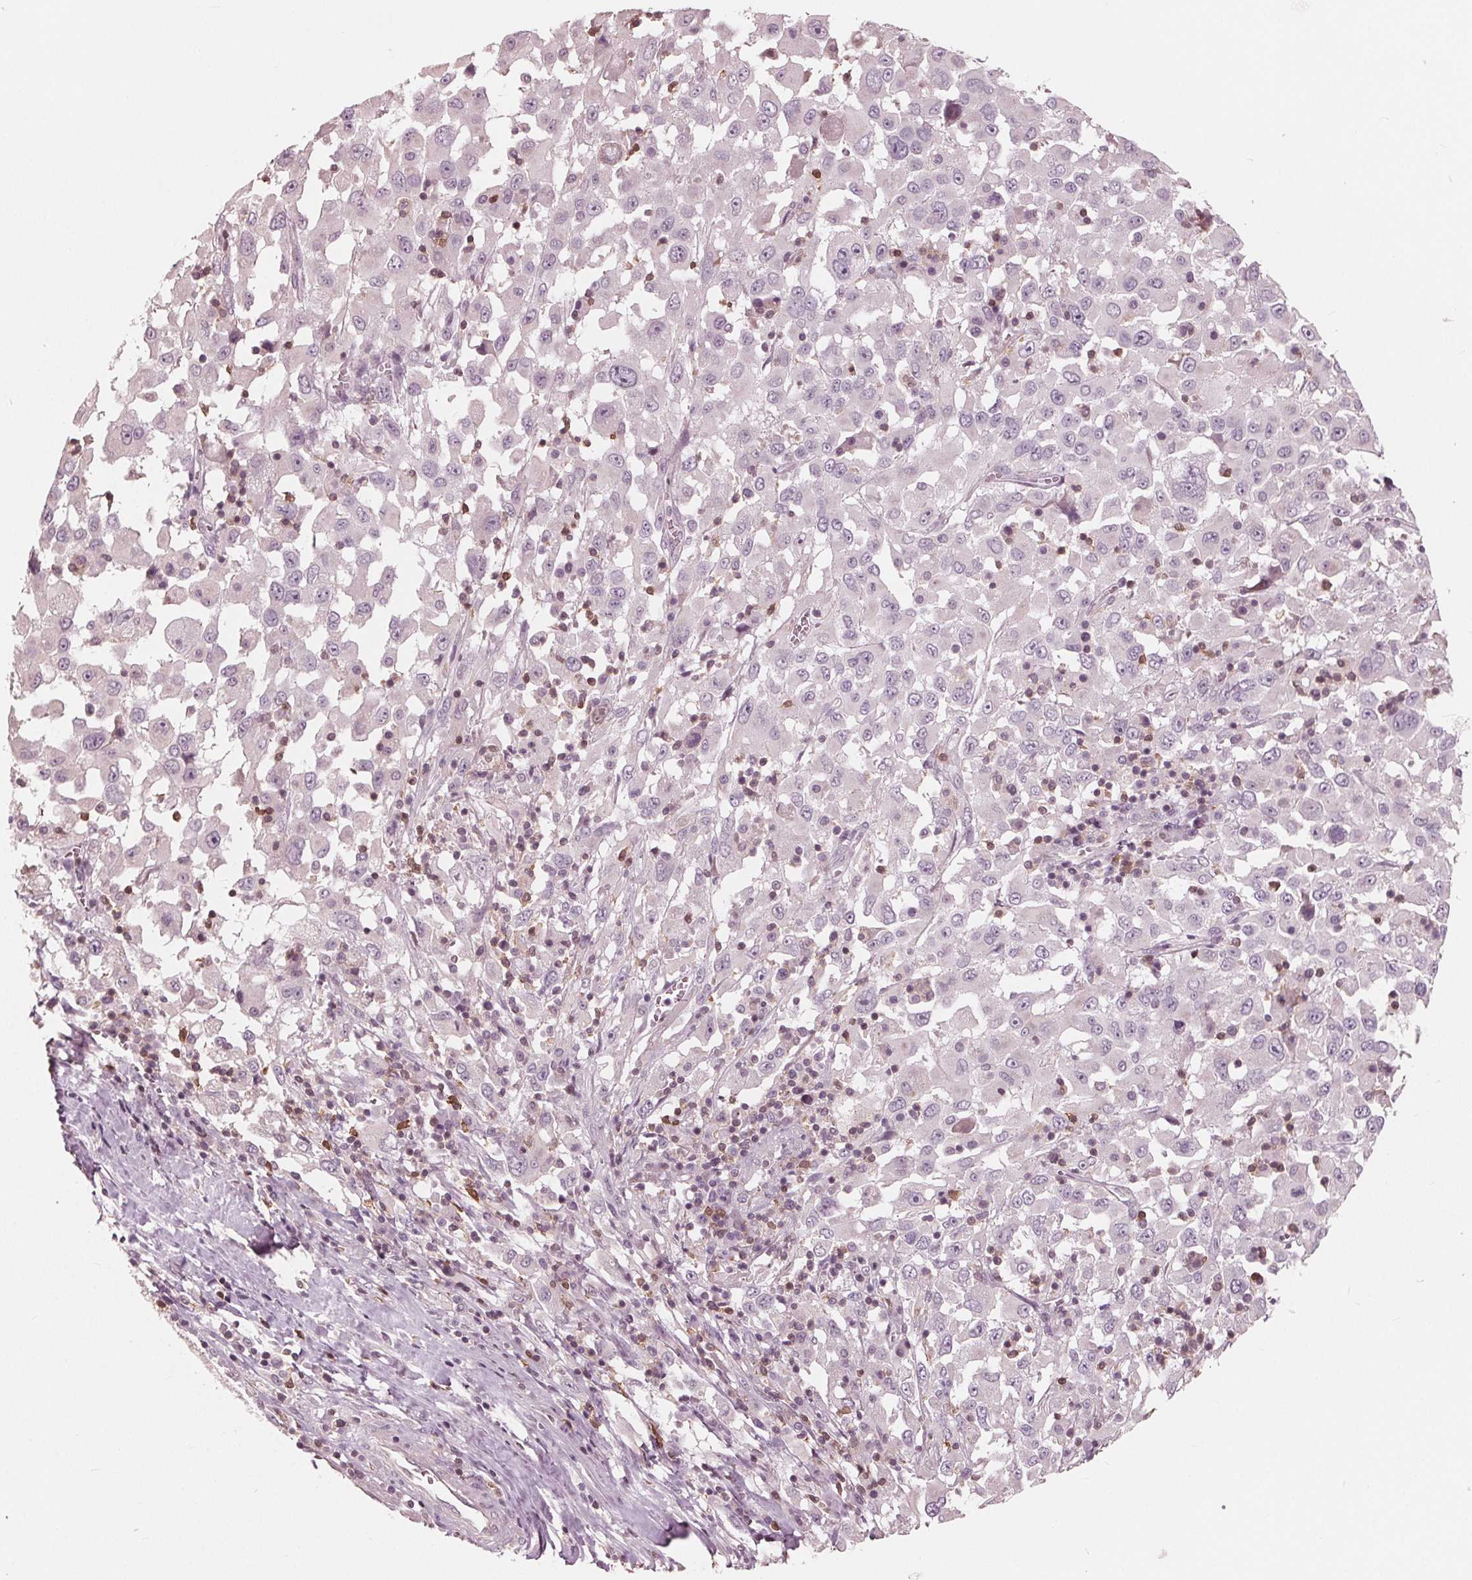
{"staining": {"intensity": "negative", "quantity": "none", "location": "none"}, "tissue": "melanoma", "cell_type": "Tumor cells", "image_type": "cancer", "snomed": [{"axis": "morphology", "description": "Malignant melanoma, Metastatic site"}, {"axis": "topography", "description": "Soft tissue"}], "caption": "High power microscopy image of an immunohistochemistry (IHC) photomicrograph of malignant melanoma (metastatic site), revealing no significant staining in tumor cells.", "gene": "ING3", "patient": {"sex": "male", "age": 50}}